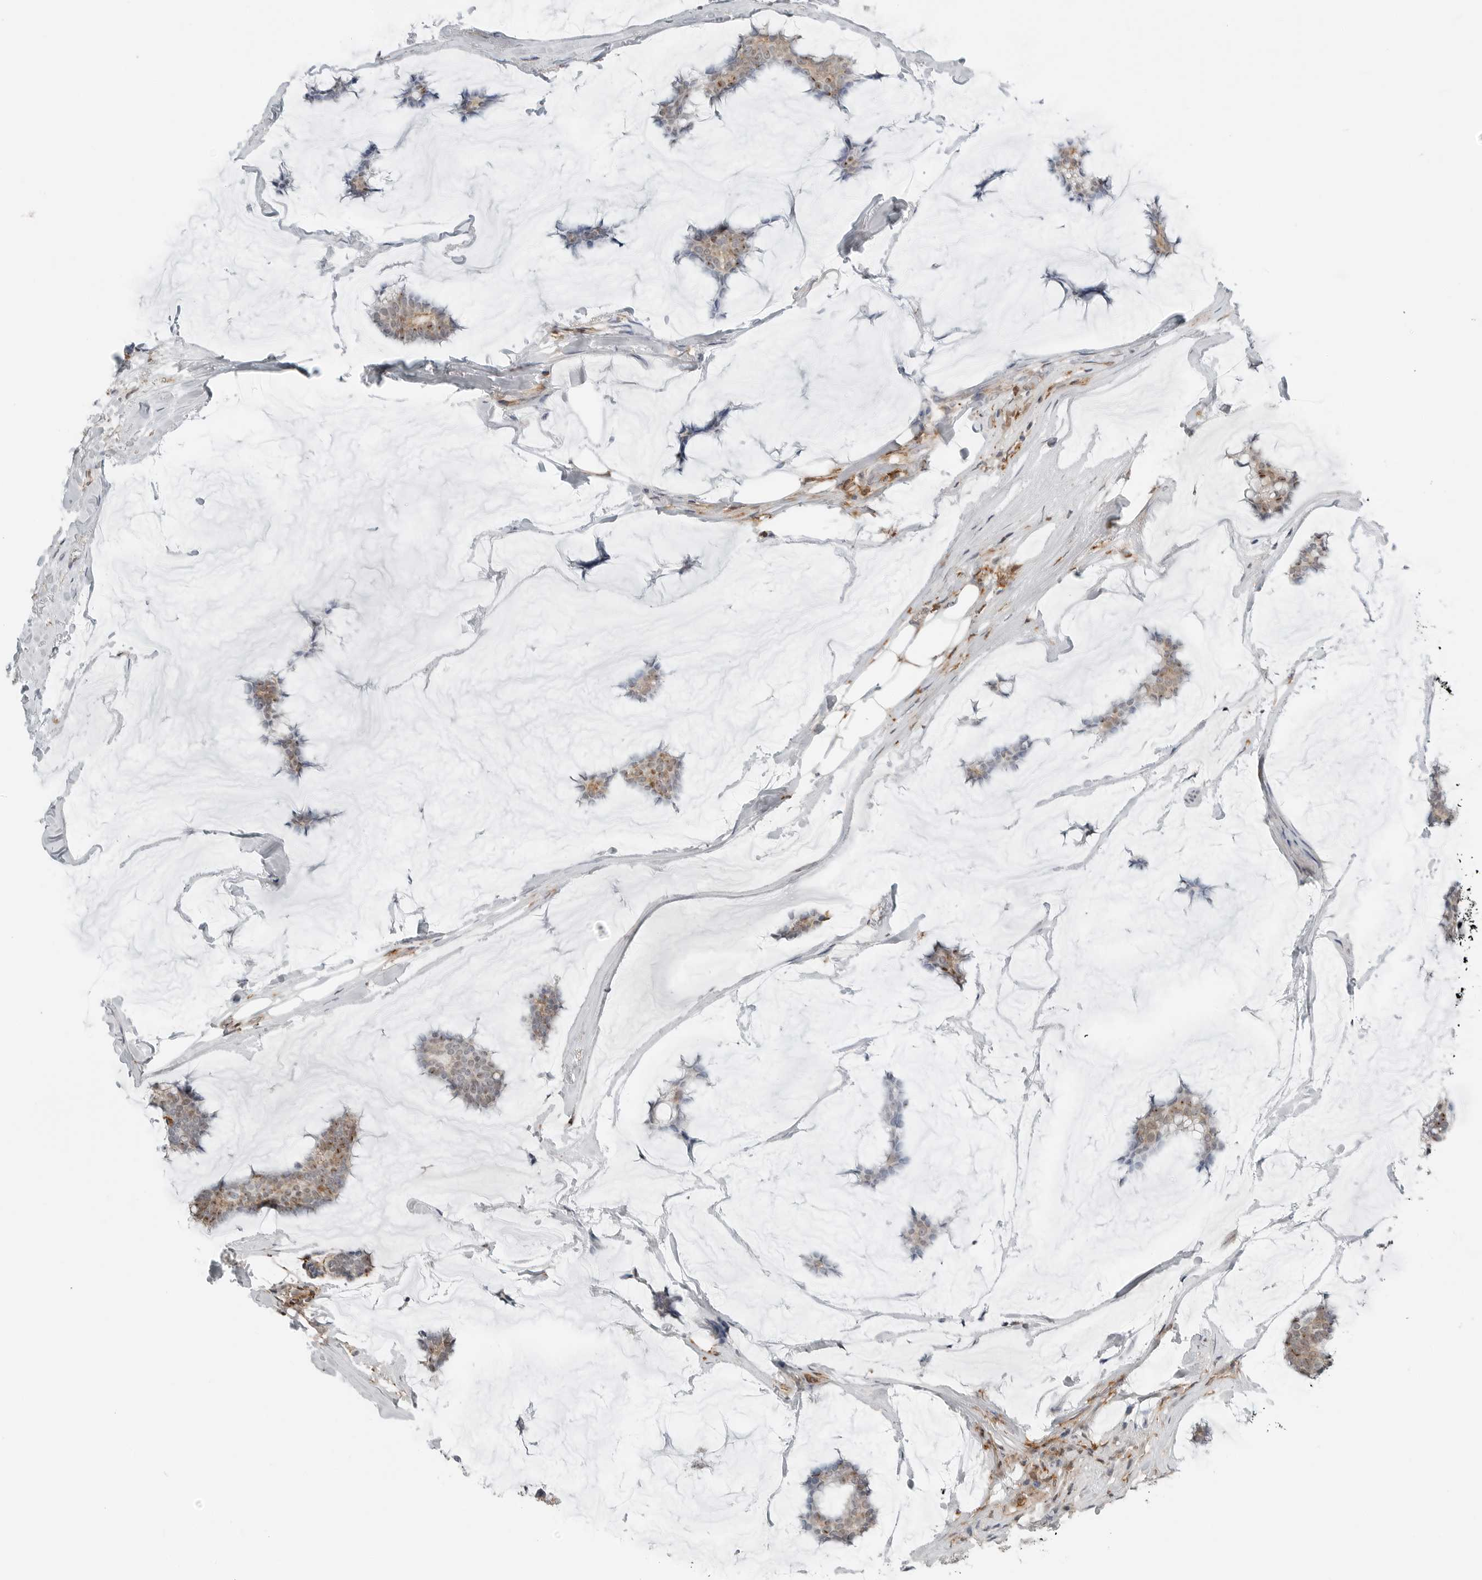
{"staining": {"intensity": "weak", "quantity": ">75%", "location": "cytoplasmic/membranous"}, "tissue": "breast cancer", "cell_type": "Tumor cells", "image_type": "cancer", "snomed": [{"axis": "morphology", "description": "Duct carcinoma"}, {"axis": "topography", "description": "Breast"}], "caption": "Infiltrating ductal carcinoma (breast) stained with a brown dye displays weak cytoplasmic/membranous positive positivity in approximately >75% of tumor cells.", "gene": "LEFTY2", "patient": {"sex": "female", "age": 93}}